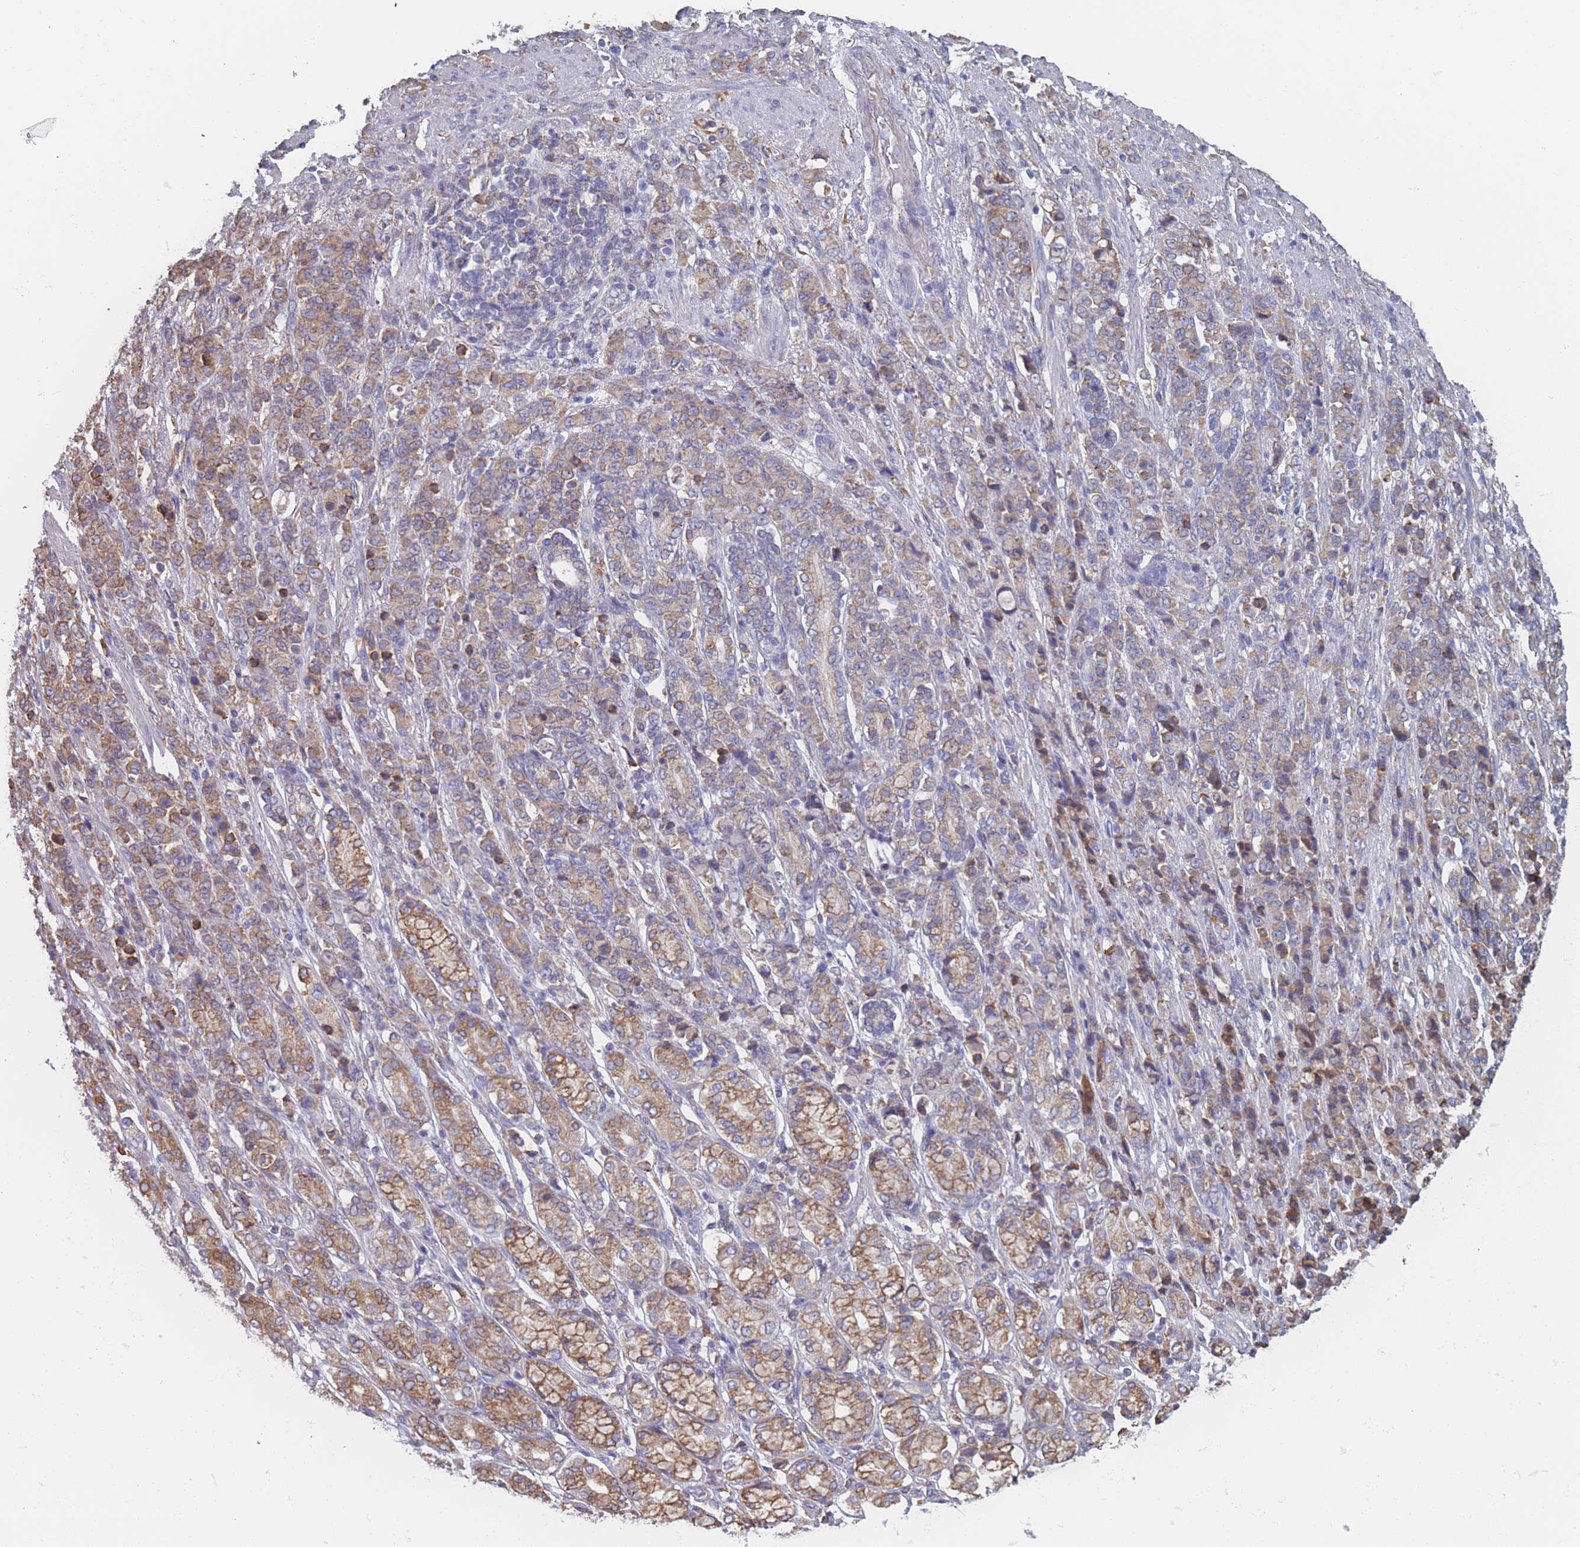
{"staining": {"intensity": "weak", "quantity": "25%-75%", "location": "cytoplasmic/membranous"}, "tissue": "stomach cancer", "cell_type": "Tumor cells", "image_type": "cancer", "snomed": [{"axis": "morphology", "description": "Adenocarcinoma, NOS"}, {"axis": "topography", "description": "Stomach"}], "caption": "A low amount of weak cytoplasmic/membranous positivity is appreciated in approximately 25%-75% of tumor cells in stomach cancer tissue. The staining was performed using DAB (3,3'-diaminobenzidine) to visualize the protein expression in brown, while the nuclei were stained in blue with hematoxylin (Magnification: 20x).", "gene": "OR7C2", "patient": {"sex": "female", "age": 79}}